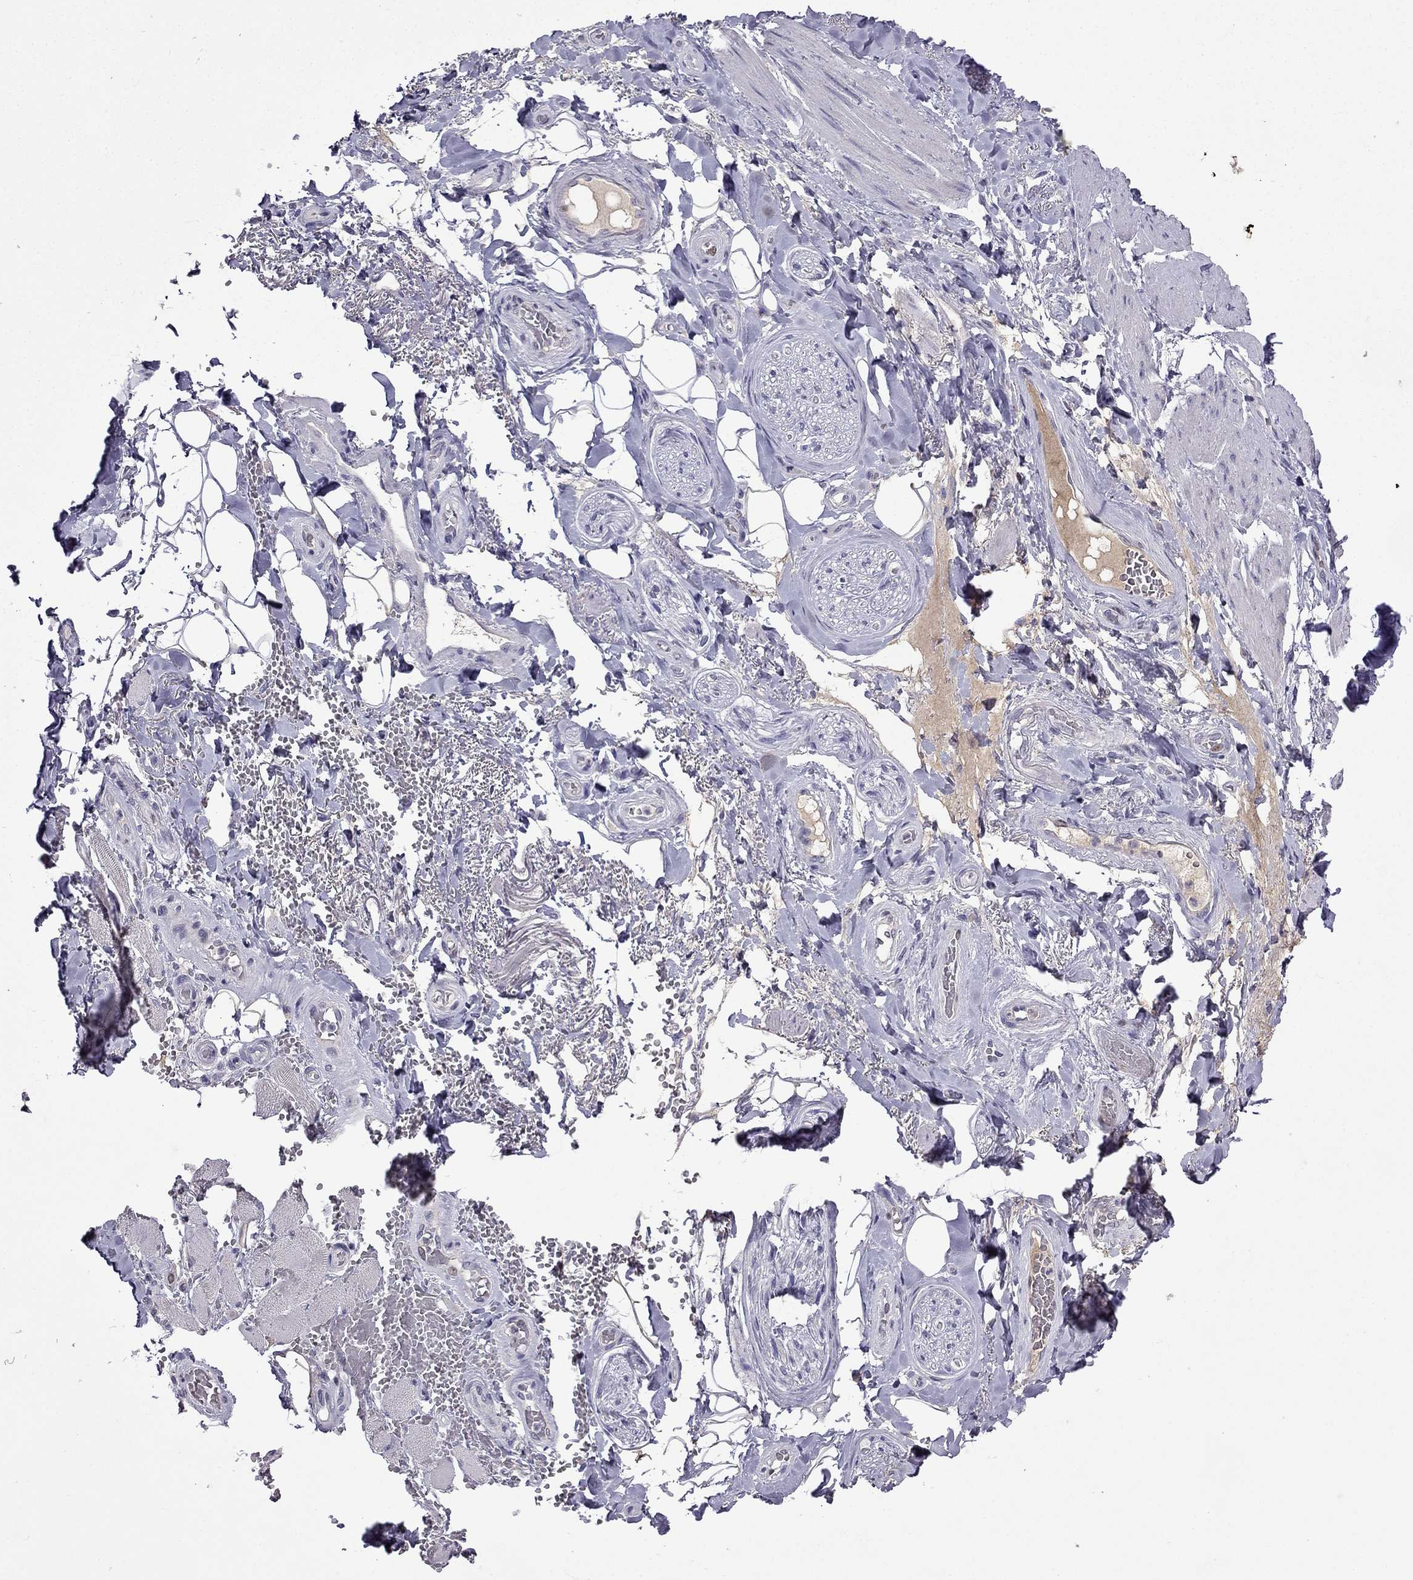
{"staining": {"intensity": "negative", "quantity": "none", "location": "none"}, "tissue": "adipose tissue", "cell_type": "Adipocytes", "image_type": "normal", "snomed": [{"axis": "morphology", "description": "Normal tissue, NOS"}, {"axis": "topography", "description": "Anal"}, {"axis": "topography", "description": "Peripheral nerve tissue"}], "caption": "This photomicrograph is of benign adipose tissue stained with immunohistochemistry to label a protein in brown with the nuclei are counter-stained blue. There is no staining in adipocytes.", "gene": "UHRF1", "patient": {"sex": "male", "age": 53}}